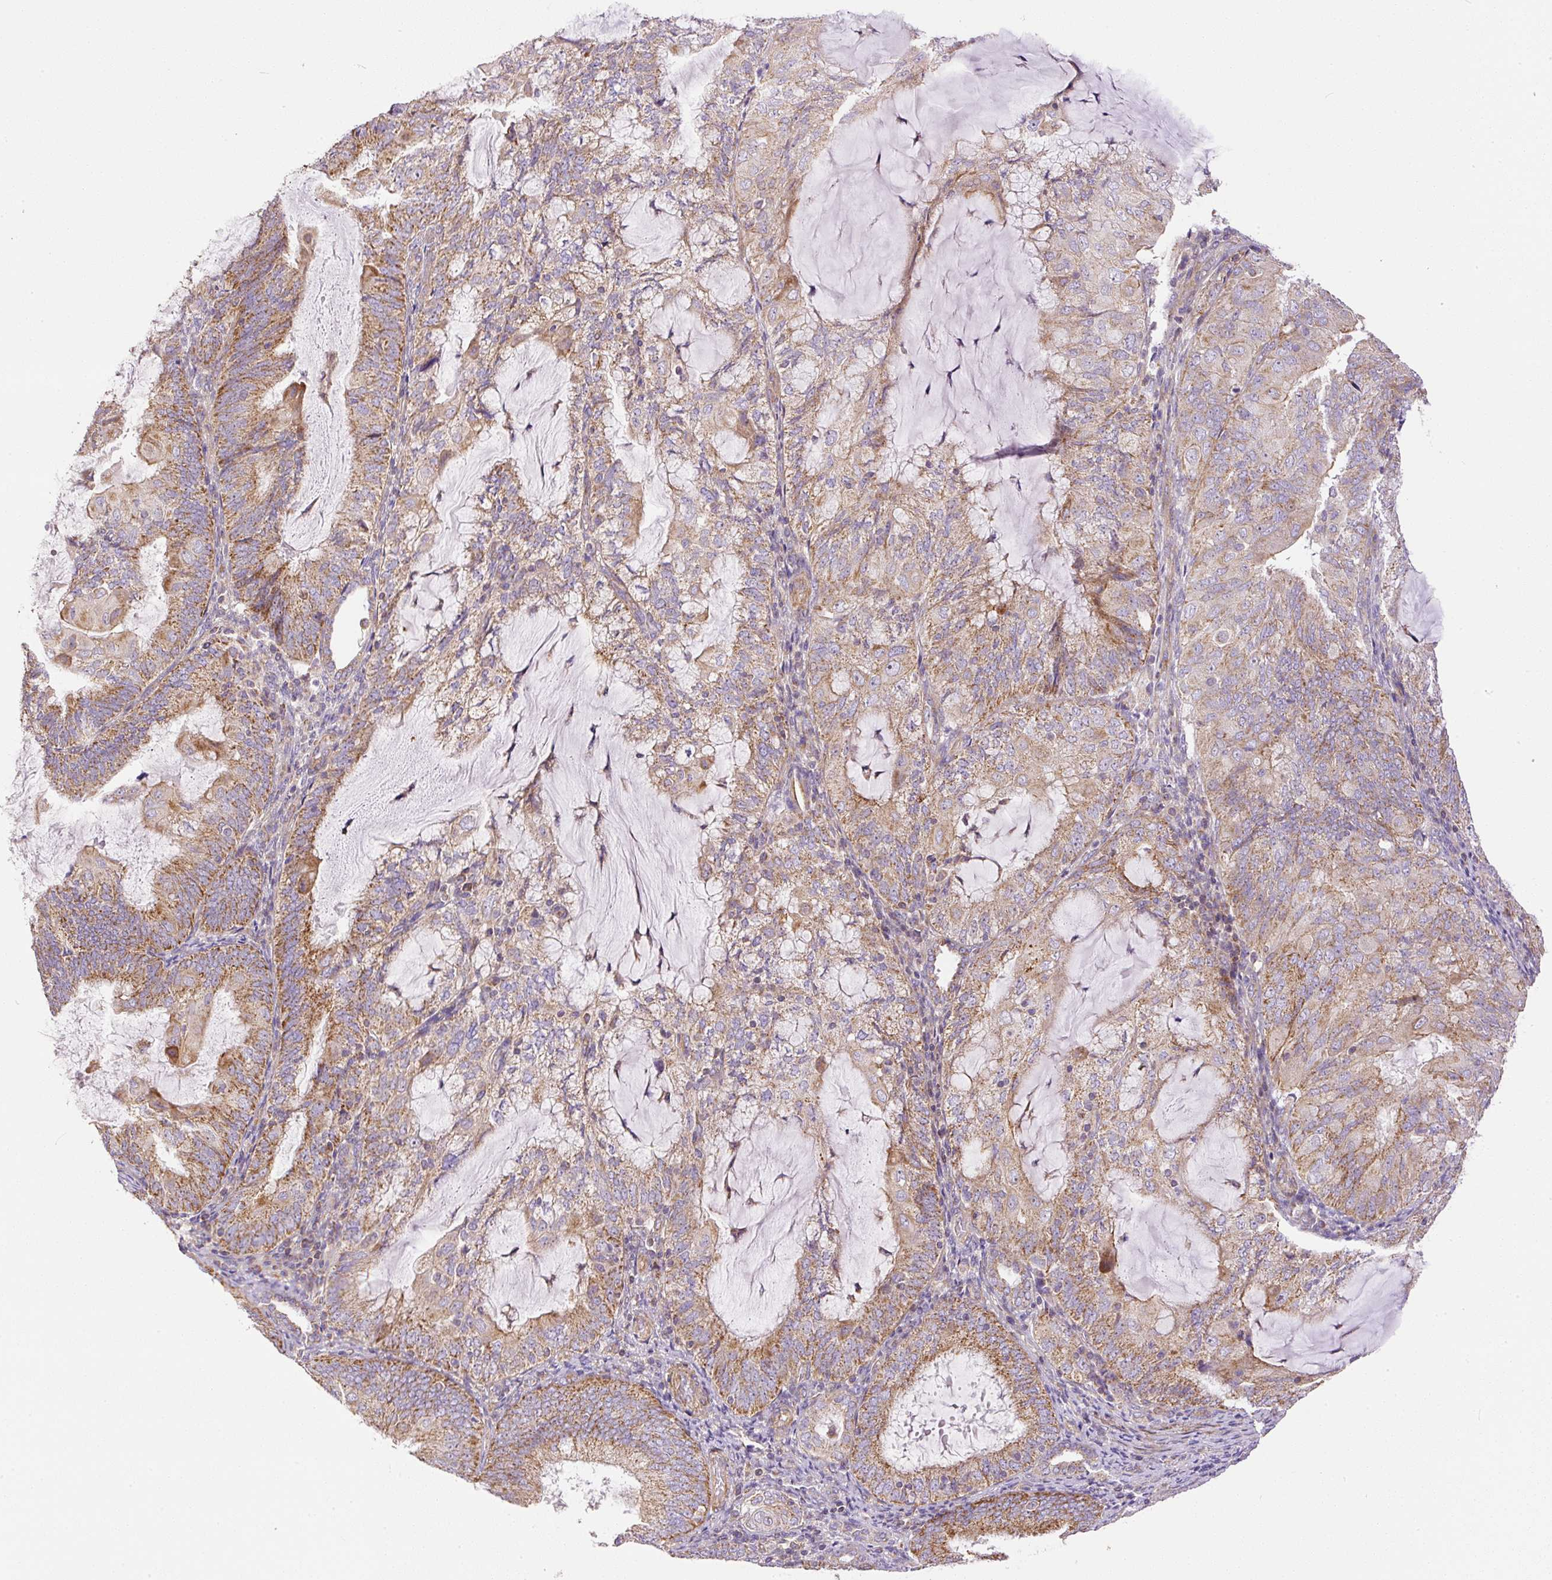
{"staining": {"intensity": "moderate", "quantity": ">75%", "location": "cytoplasmic/membranous"}, "tissue": "endometrial cancer", "cell_type": "Tumor cells", "image_type": "cancer", "snomed": [{"axis": "morphology", "description": "Adenocarcinoma, NOS"}, {"axis": "topography", "description": "Endometrium"}], "caption": "A brown stain labels moderate cytoplasmic/membranous expression of a protein in human endometrial cancer tumor cells. (DAB (3,3'-diaminobenzidine) IHC, brown staining for protein, blue staining for nuclei).", "gene": "NDUFAF2", "patient": {"sex": "female", "age": 81}}